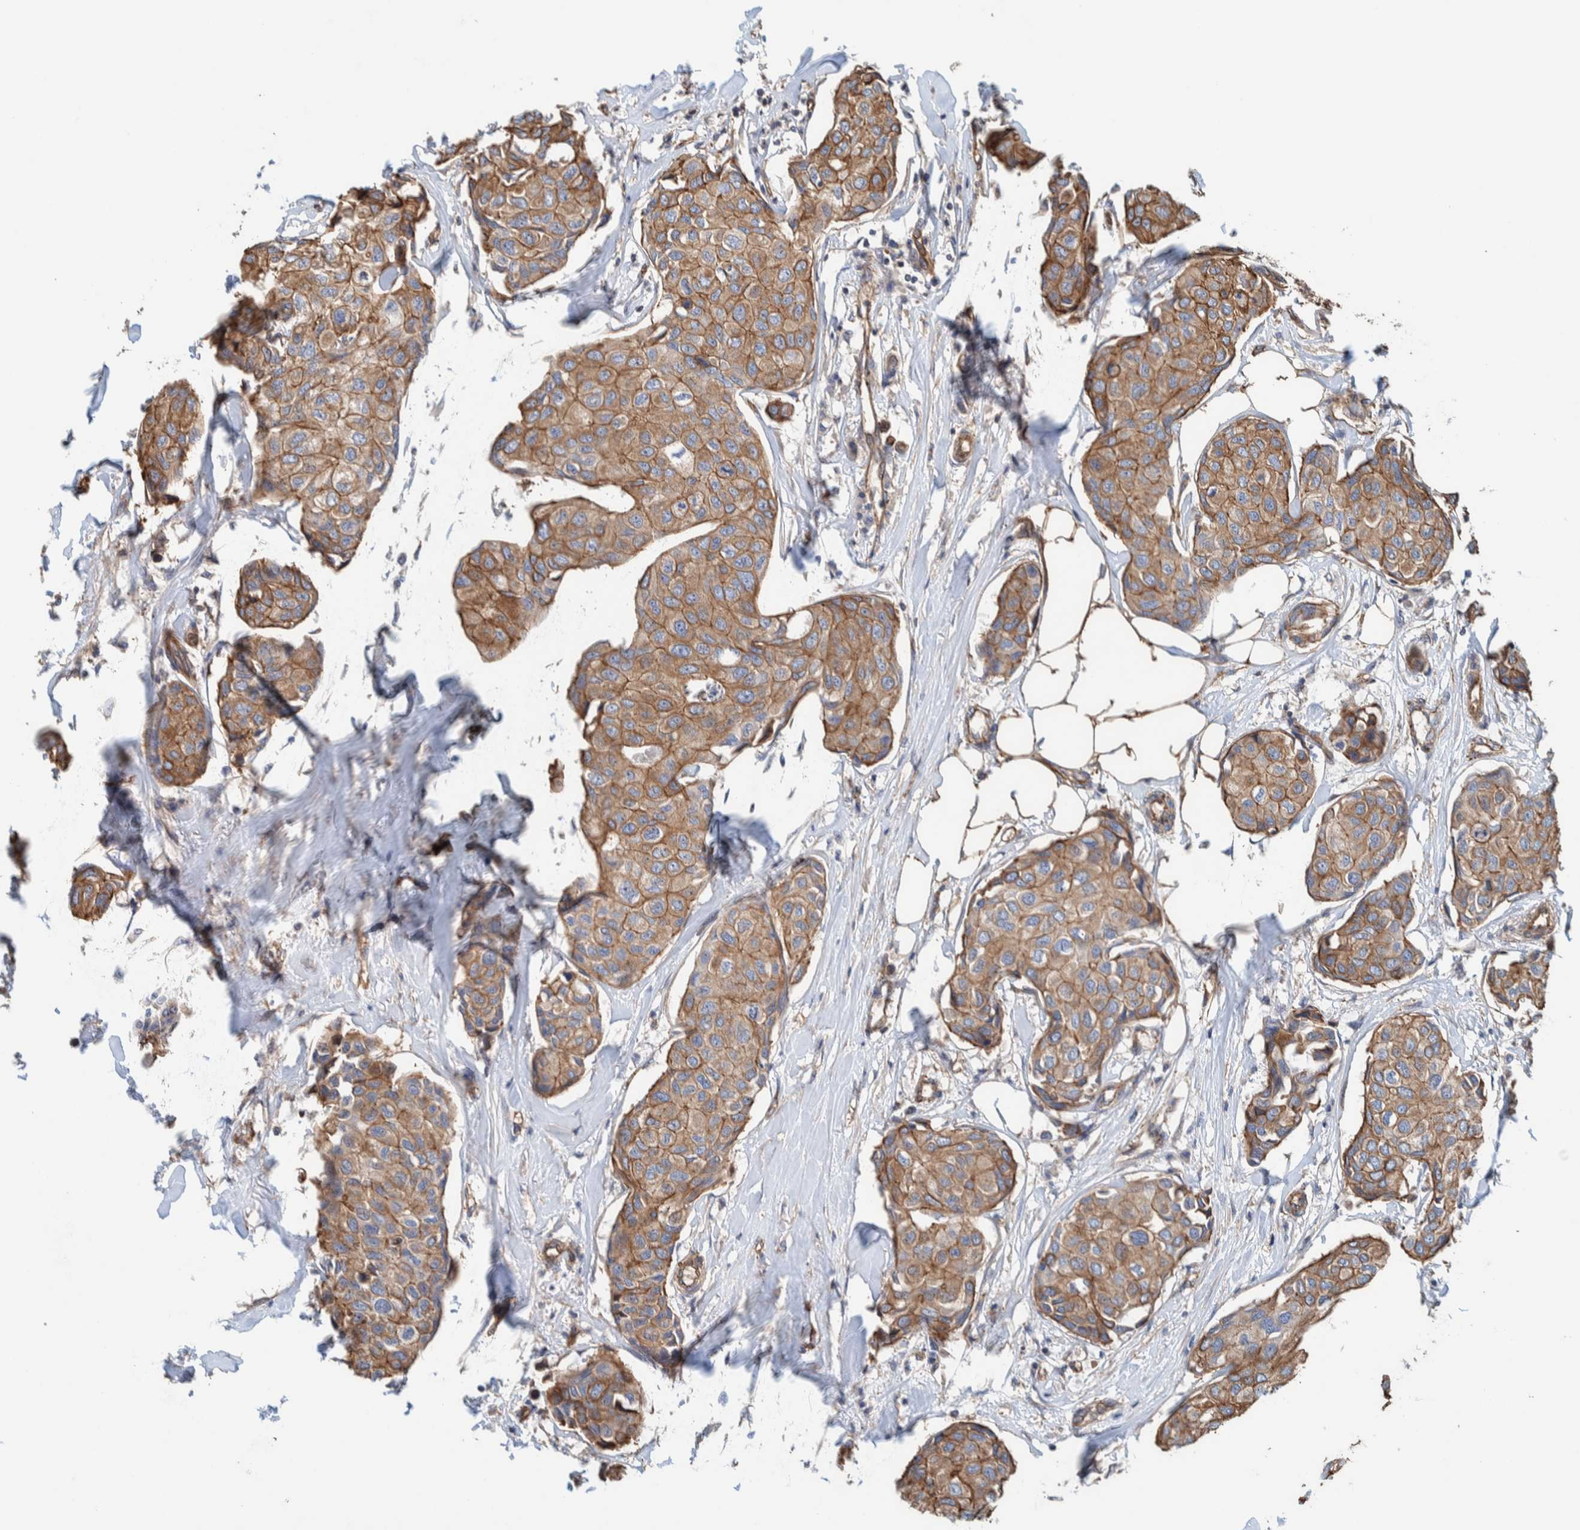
{"staining": {"intensity": "moderate", "quantity": ">75%", "location": "cytoplasmic/membranous"}, "tissue": "breast cancer", "cell_type": "Tumor cells", "image_type": "cancer", "snomed": [{"axis": "morphology", "description": "Duct carcinoma"}, {"axis": "topography", "description": "Breast"}], "caption": "Protein staining of breast intraductal carcinoma tissue shows moderate cytoplasmic/membranous staining in about >75% of tumor cells.", "gene": "PKD1L1", "patient": {"sex": "female", "age": 80}}